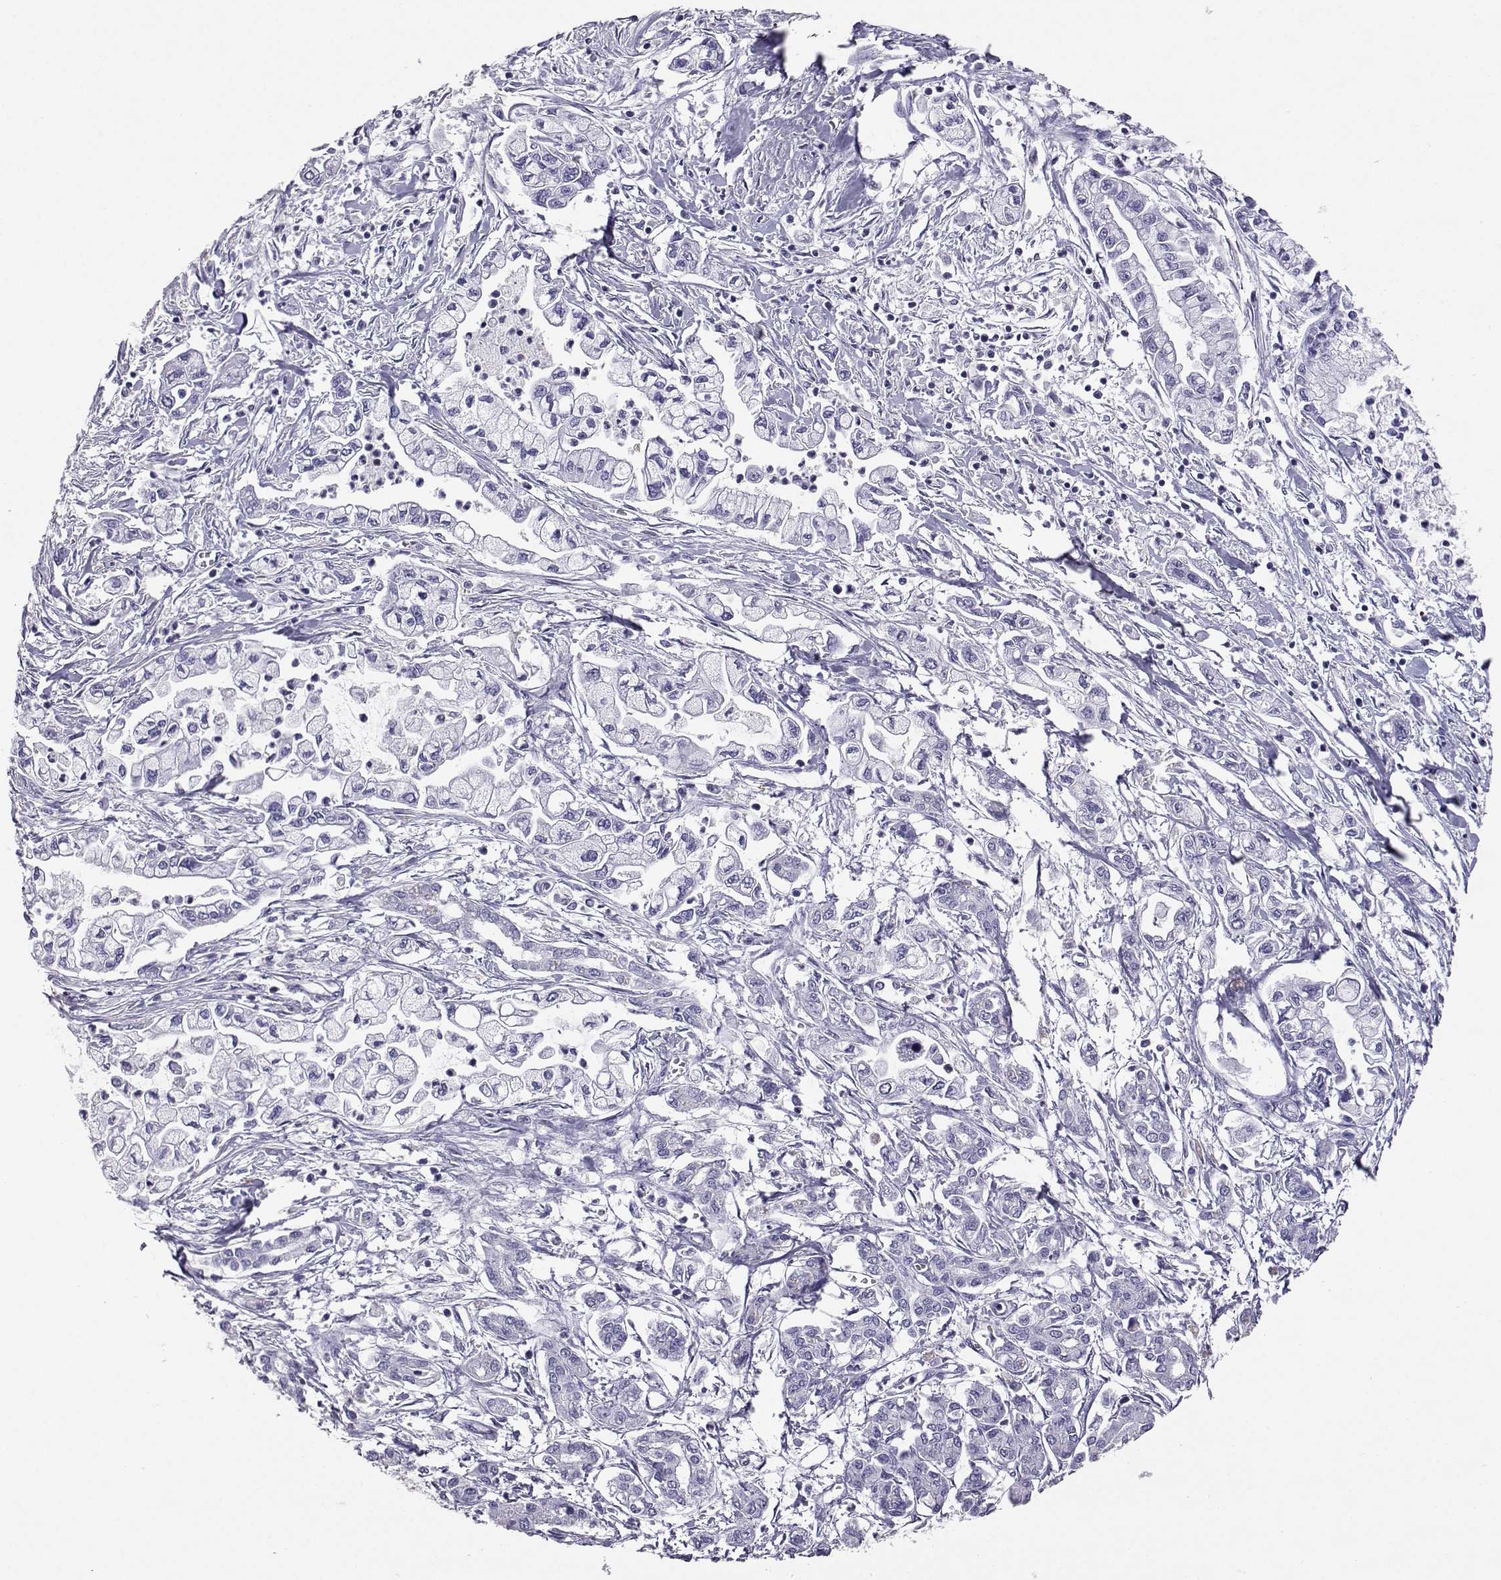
{"staining": {"intensity": "negative", "quantity": "none", "location": "none"}, "tissue": "pancreatic cancer", "cell_type": "Tumor cells", "image_type": "cancer", "snomed": [{"axis": "morphology", "description": "Adenocarcinoma, NOS"}, {"axis": "topography", "description": "Pancreas"}], "caption": "Immunohistochemistry (IHC) histopathology image of human pancreatic cancer stained for a protein (brown), which displays no expression in tumor cells.", "gene": "AKR1B1", "patient": {"sex": "male", "age": 54}}